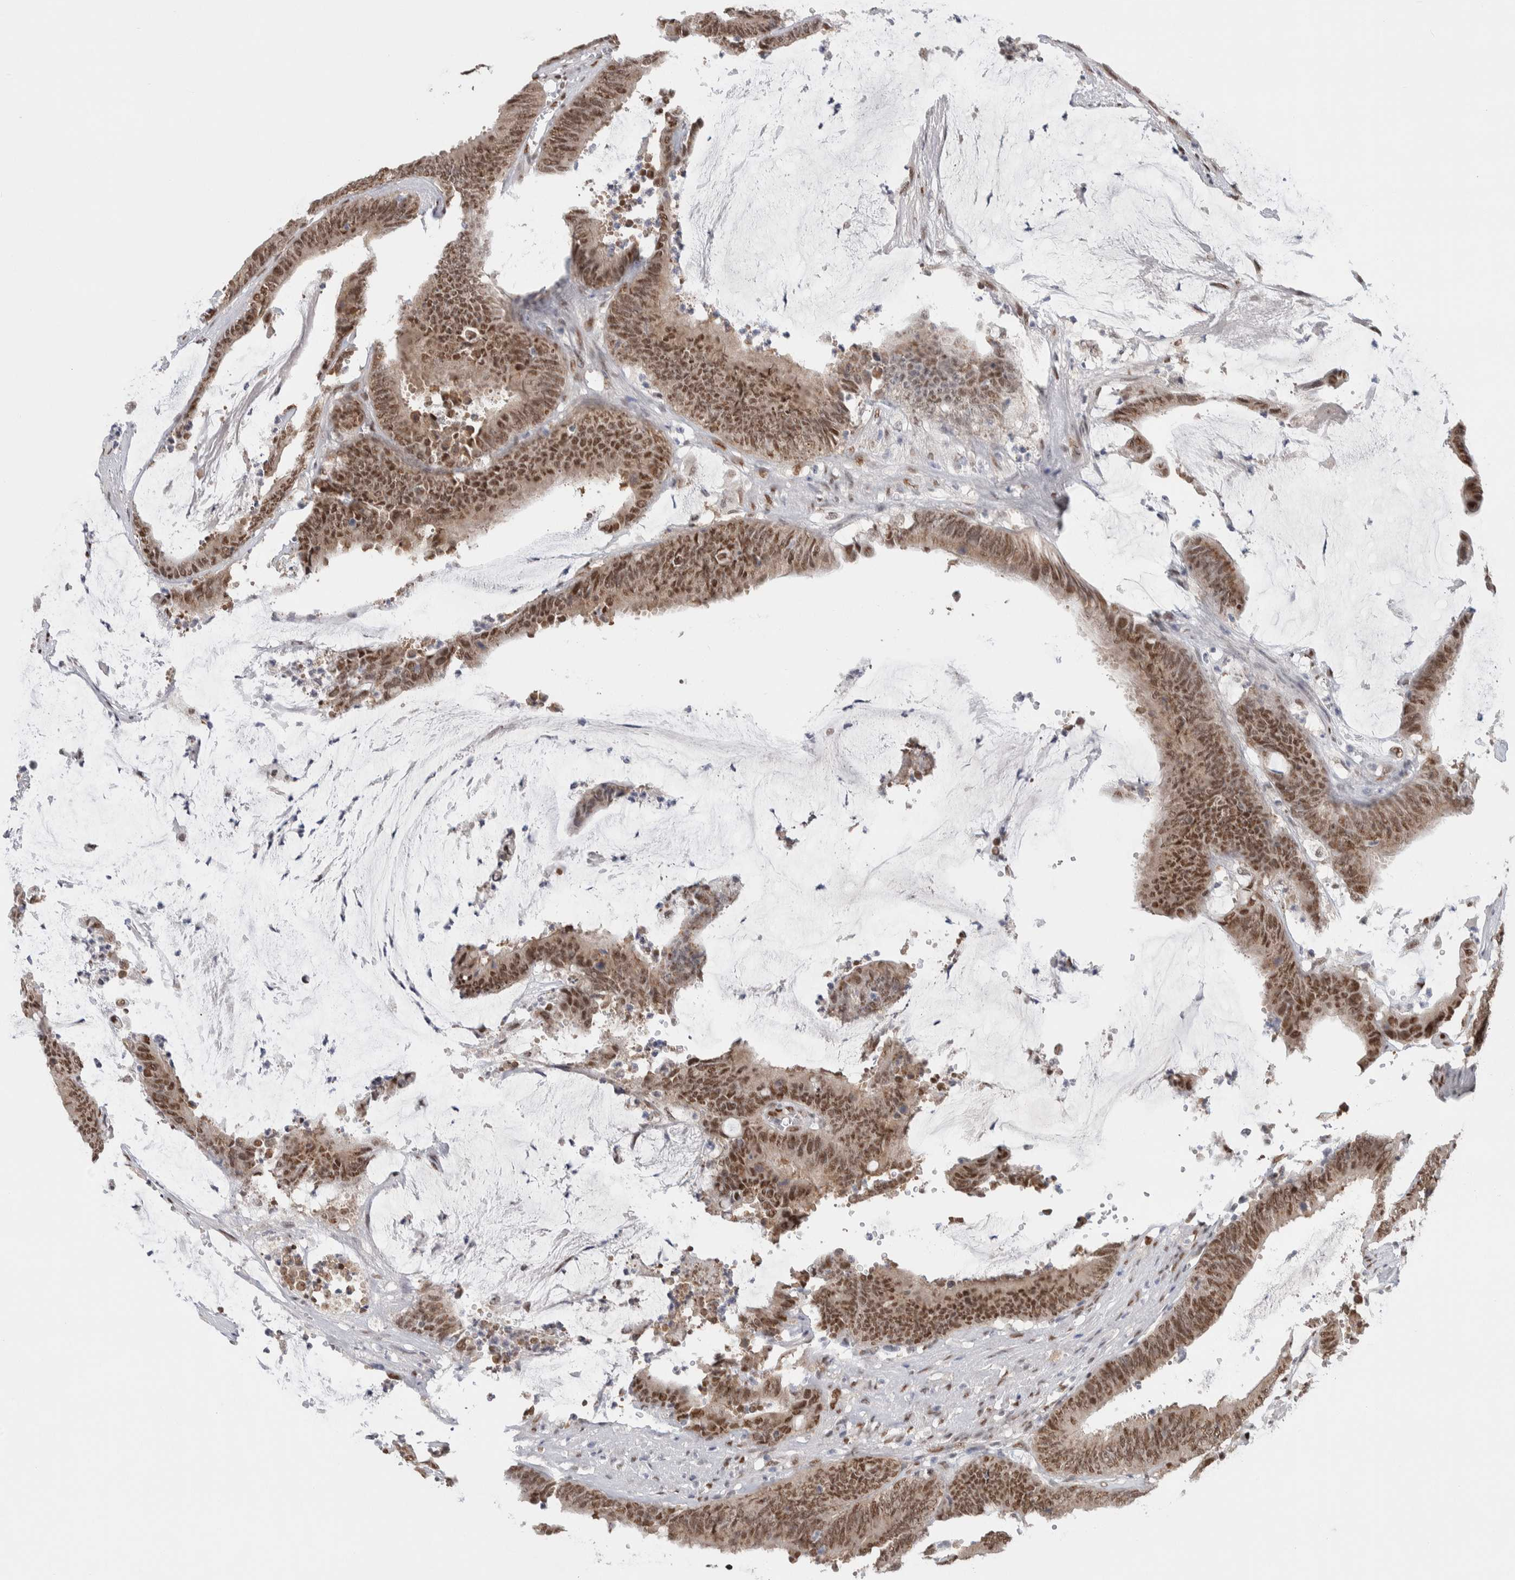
{"staining": {"intensity": "moderate", "quantity": ">75%", "location": "nuclear"}, "tissue": "colorectal cancer", "cell_type": "Tumor cells", "image_type": "cancer", "snomed": [{"axis": "morphology", "description": "Adenocarcinoma, NOS"}, {"axis": "topography", "description": "Rectum"}], "caption": "Colorectal adenocarcinoma was stained to show a protein in brown. There is medium levels of moderate nuclear positivity in approximately >75% of tumor cells.", "gene": "PRMT1", "patient": {"sex": "female", "age": 66}}